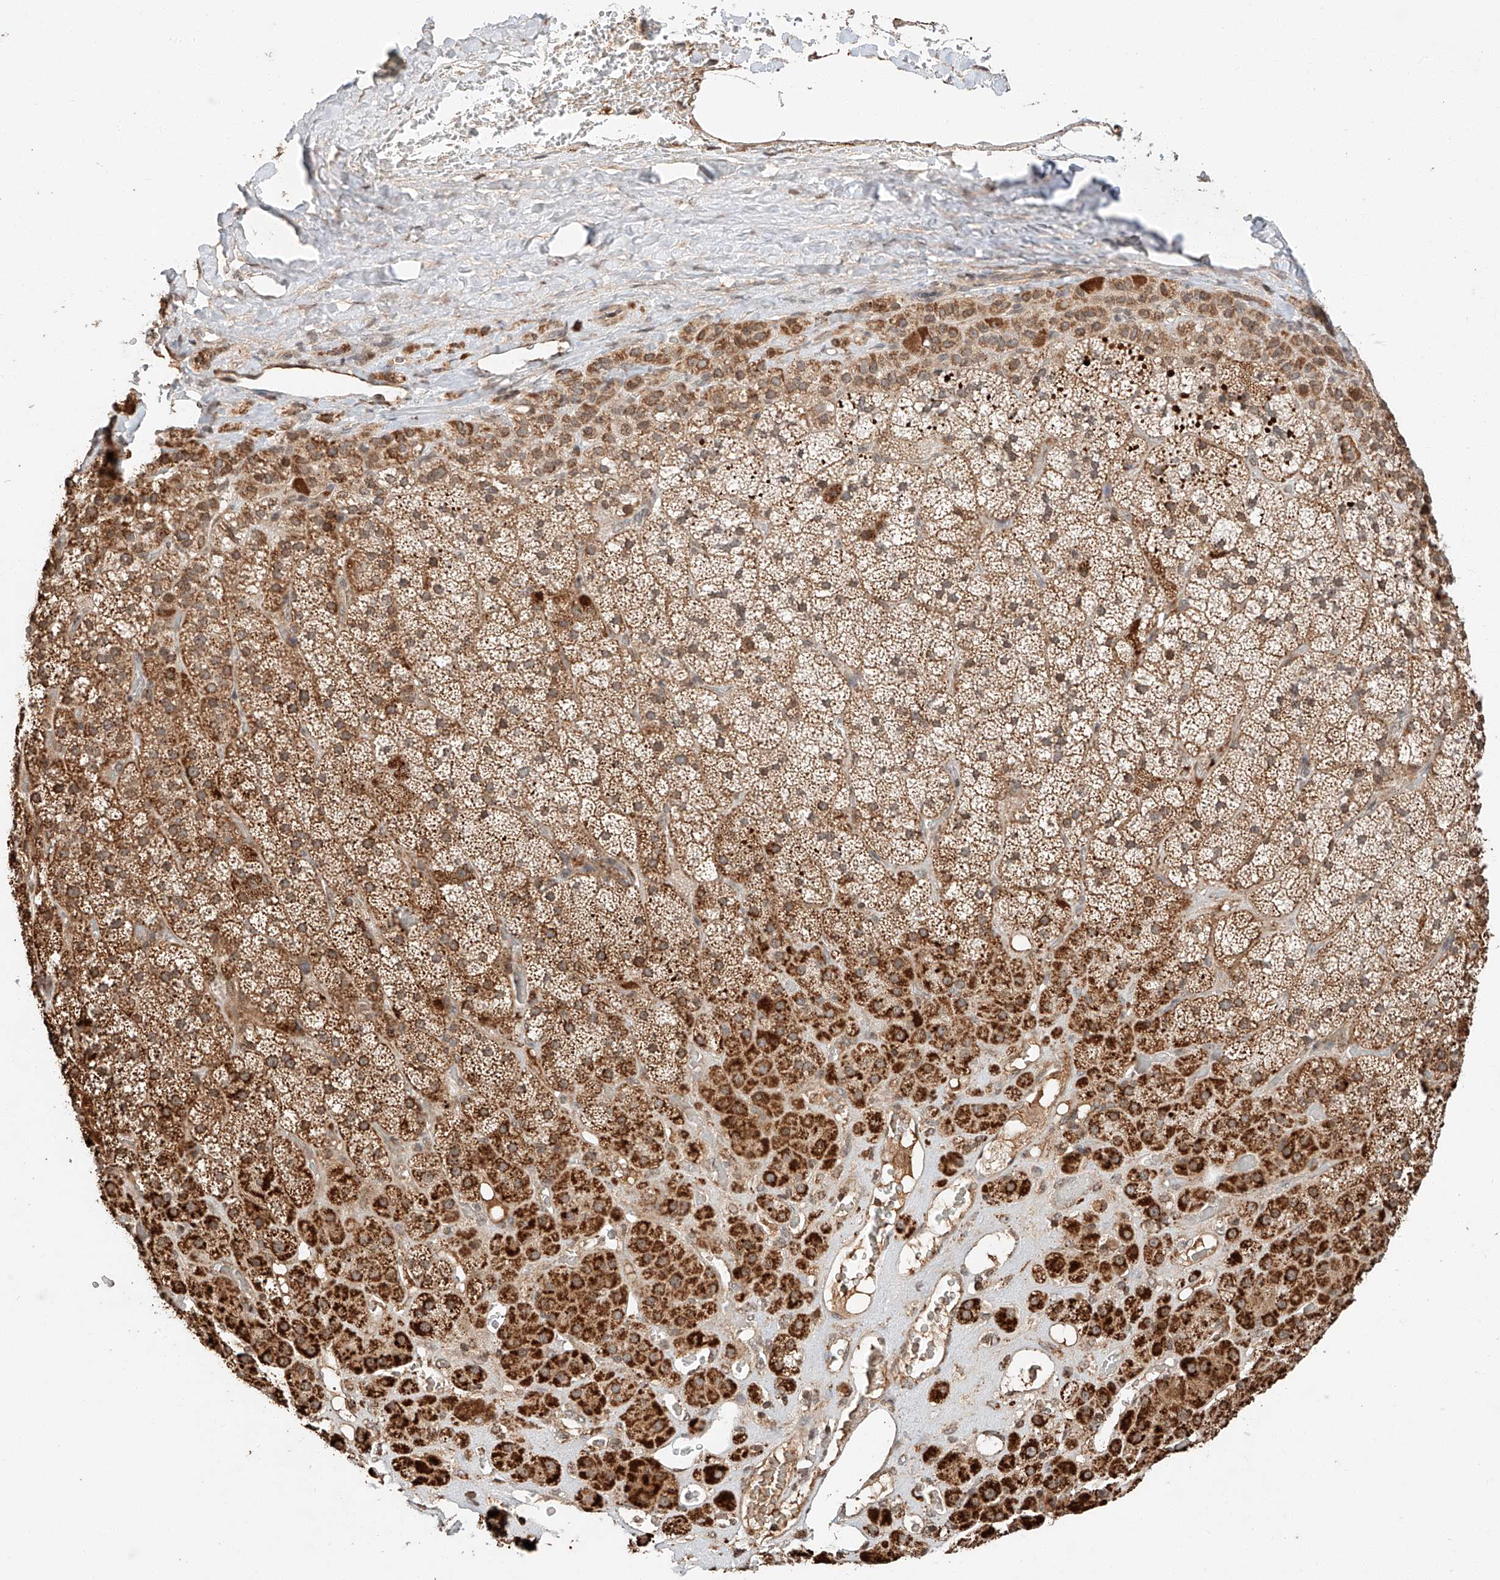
{"staining": {"intensity": "strong", "quantity": ">75%", "location": "cytoplasmic/membranous"}, "tissue": "adrenal gland", "cell_type": "Glandular cells", "image_type": "normal", "snomed": [{"axis": "morphology", "description": "Normal tissue, NOS"}, {"axis": "topography", "description": "Adrenal gland"}], "caption": "The photomicrograph displays staining of benign adrenal gland, revealing strong cytoplasmic/membranous protein positivity (brown color) within glandular cells.", "gene": "ARHGAP33", "patient": {"sex": "male", "age": 57}}